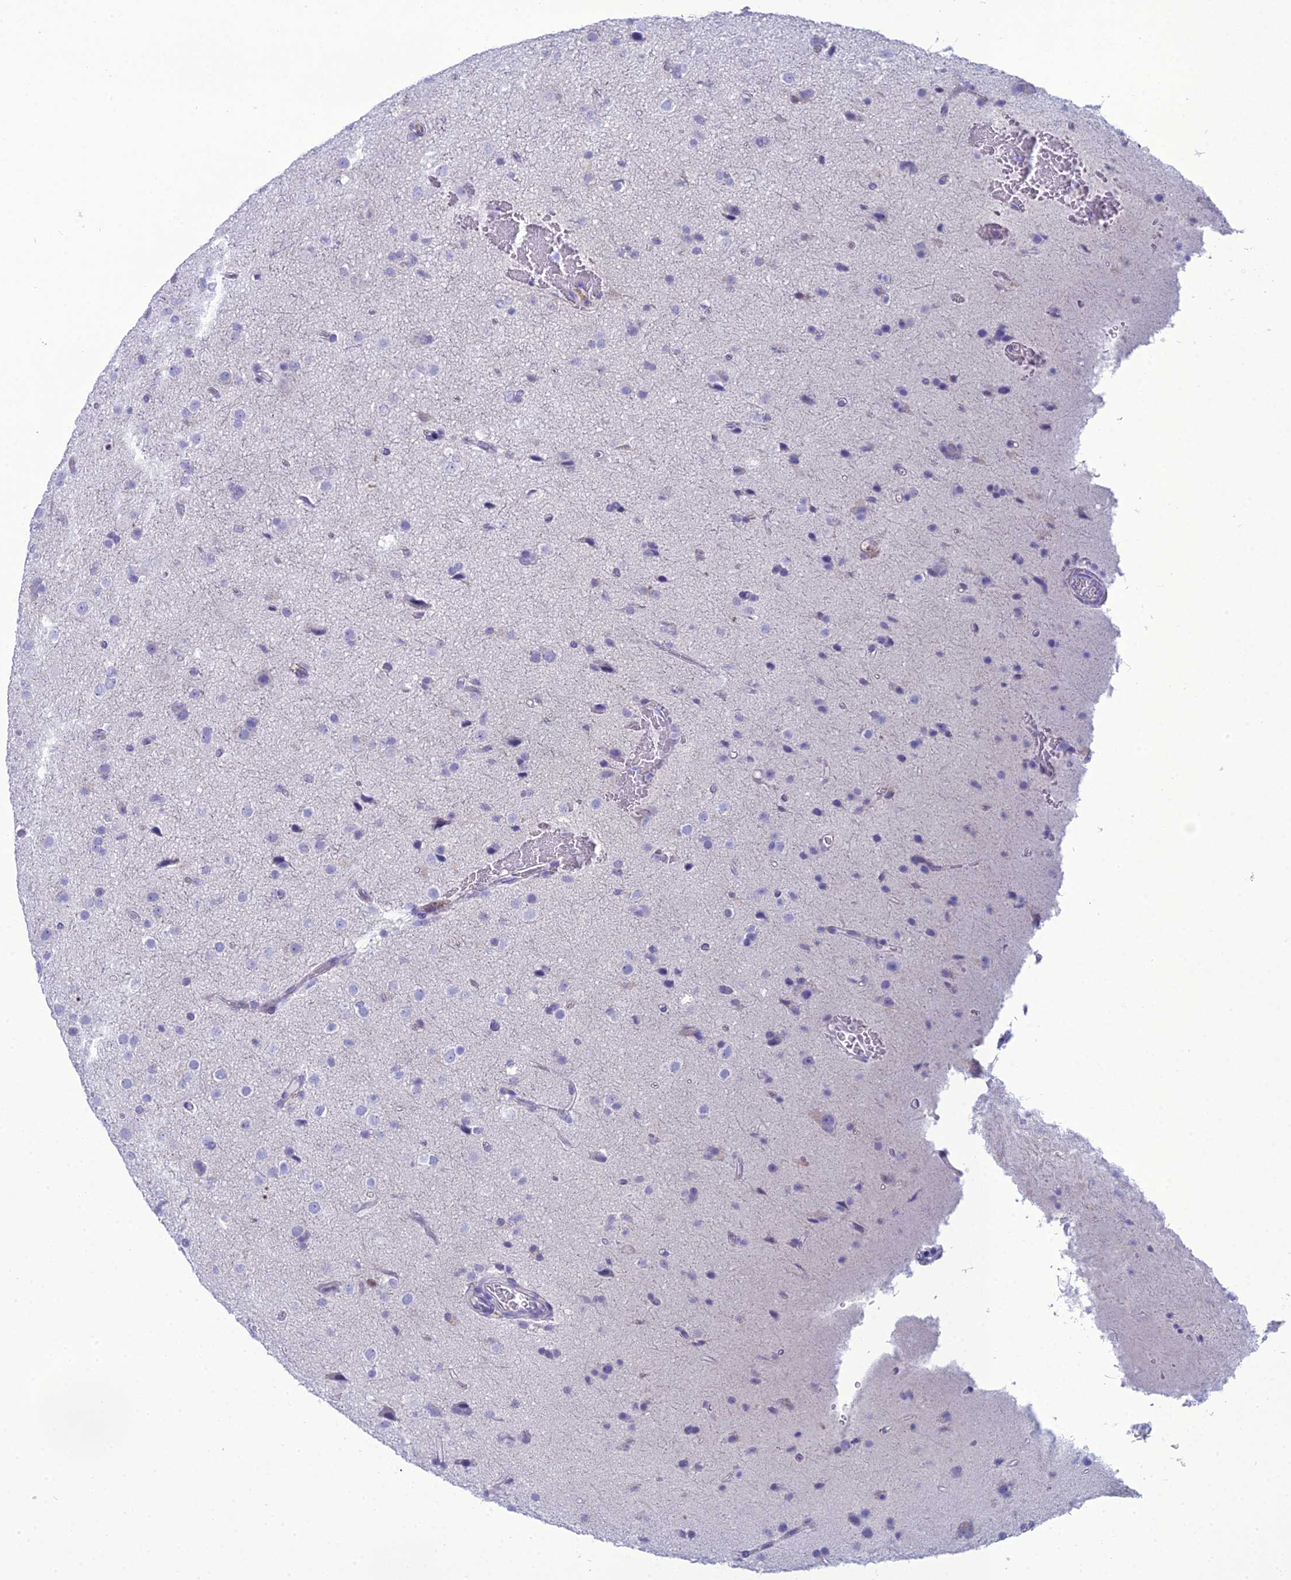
{"staining": {"intensity": "negative", "quantity": "none", "location": "none"}, "tissue": "glioma", "cell_type": "Tumor cells", "image_type": "cancer", "snomed": [{"axis": "morphology", "description": "Glioma, malignant, Low grade"}, {"axis": "topography", "description": "Brain"}], "caption": "Malignant glioma (low-grade) was stained to show a protein in brown. There is no significant positivity in tumor cells. (DAB immunohistochemistry (IHC) visualized using brightfield microscopy, high magnification).", "gene": "GNPNAT1", "patient": {"sex": "male", "age": 65}}